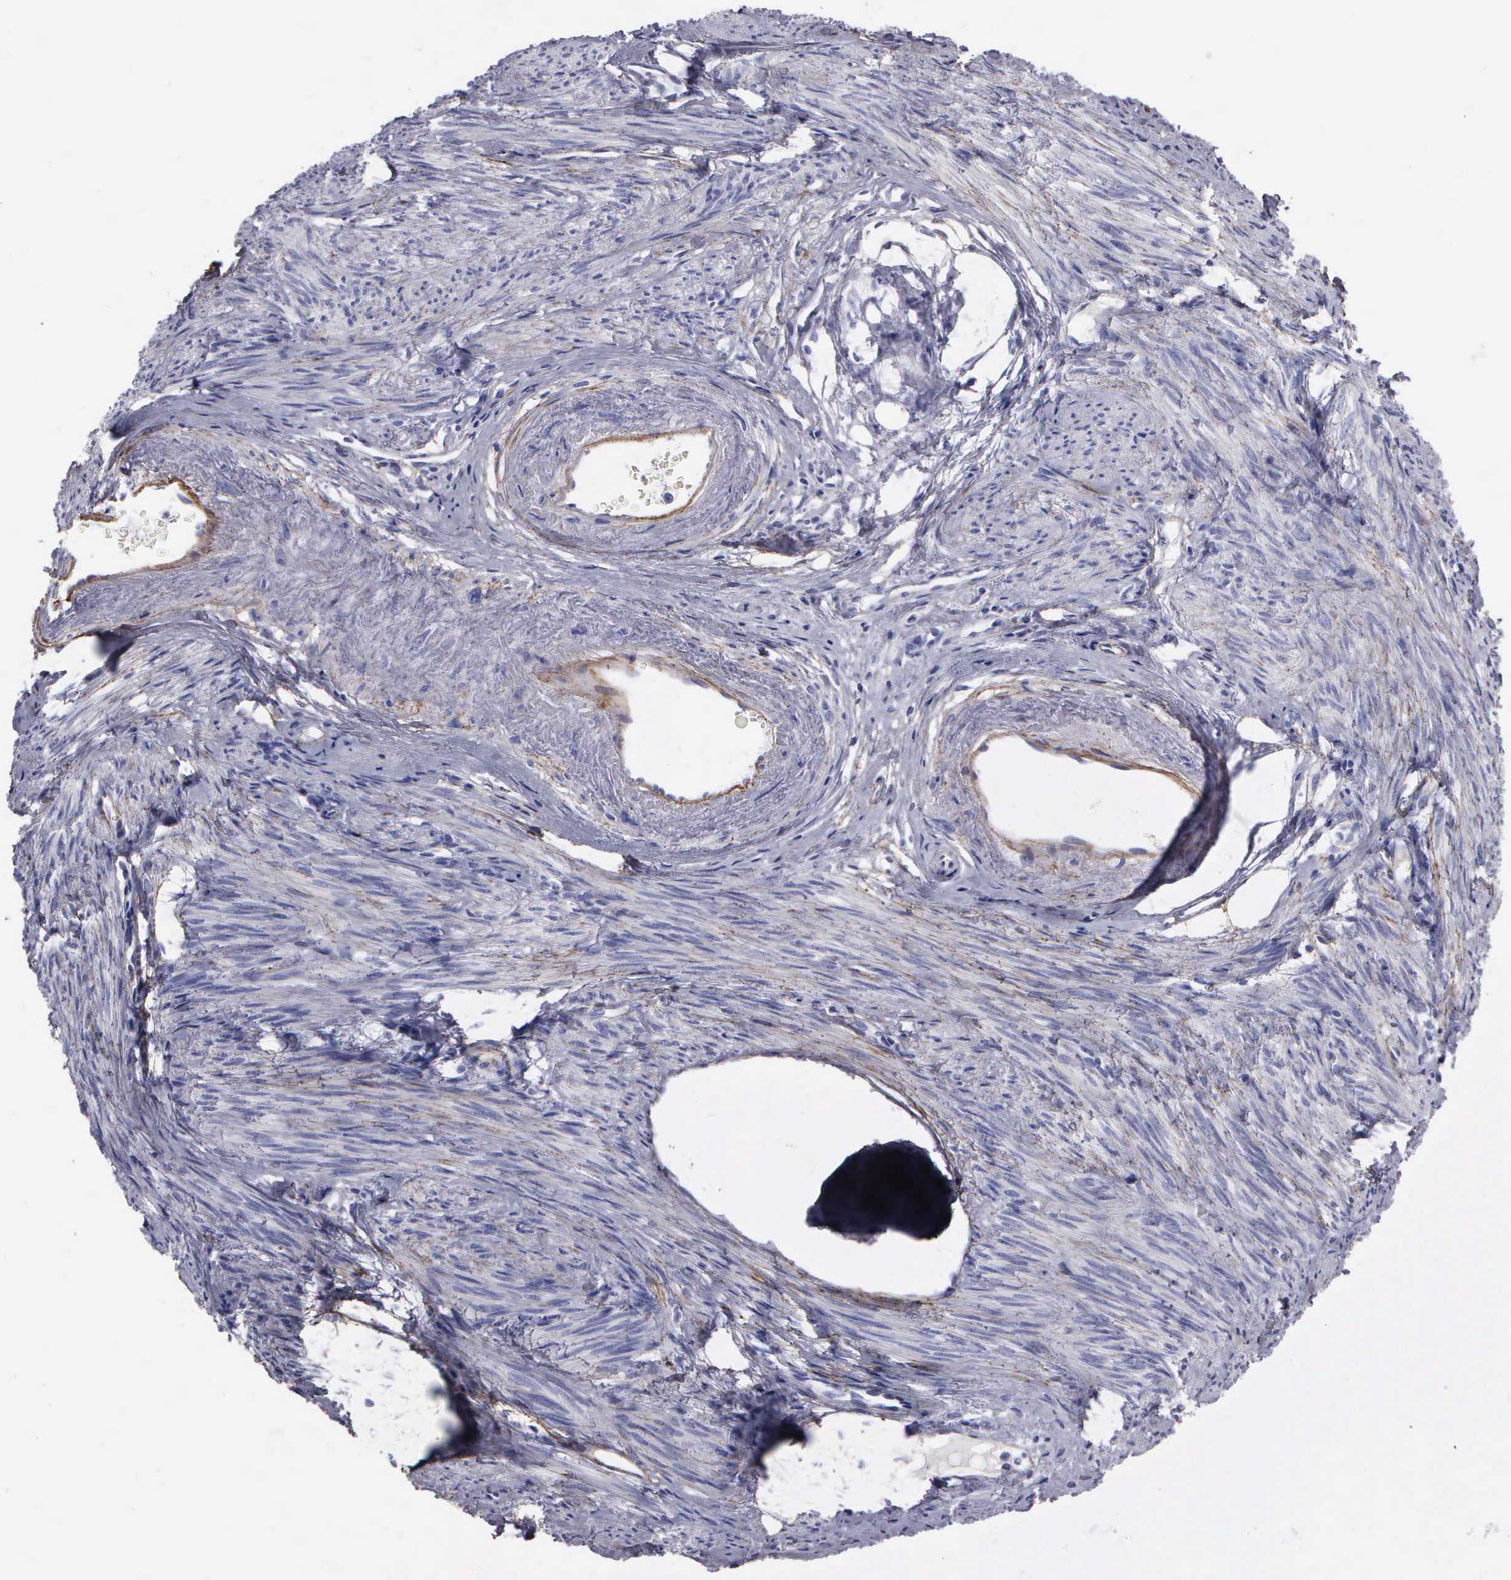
{"staining": {"intensity": "negative", "quantity": "none", "location": "none"}, "tissue": "endometrial cancer", "cell_type": "Tumor cells", "image_type": "cancer", "snomed": [{"axis": "morphology", "description": "Adenocarcinoma, NOS"}, {"axis": "topography", "description": "Endometrium"}], "caption": "Endometrial cancer (adenocarcinoma) stained for a protein using immunohistochemistry exhibits no positivity tumor cells.", "gene": "FBLN5", "patient": {"sex": "female", "age": 76}}